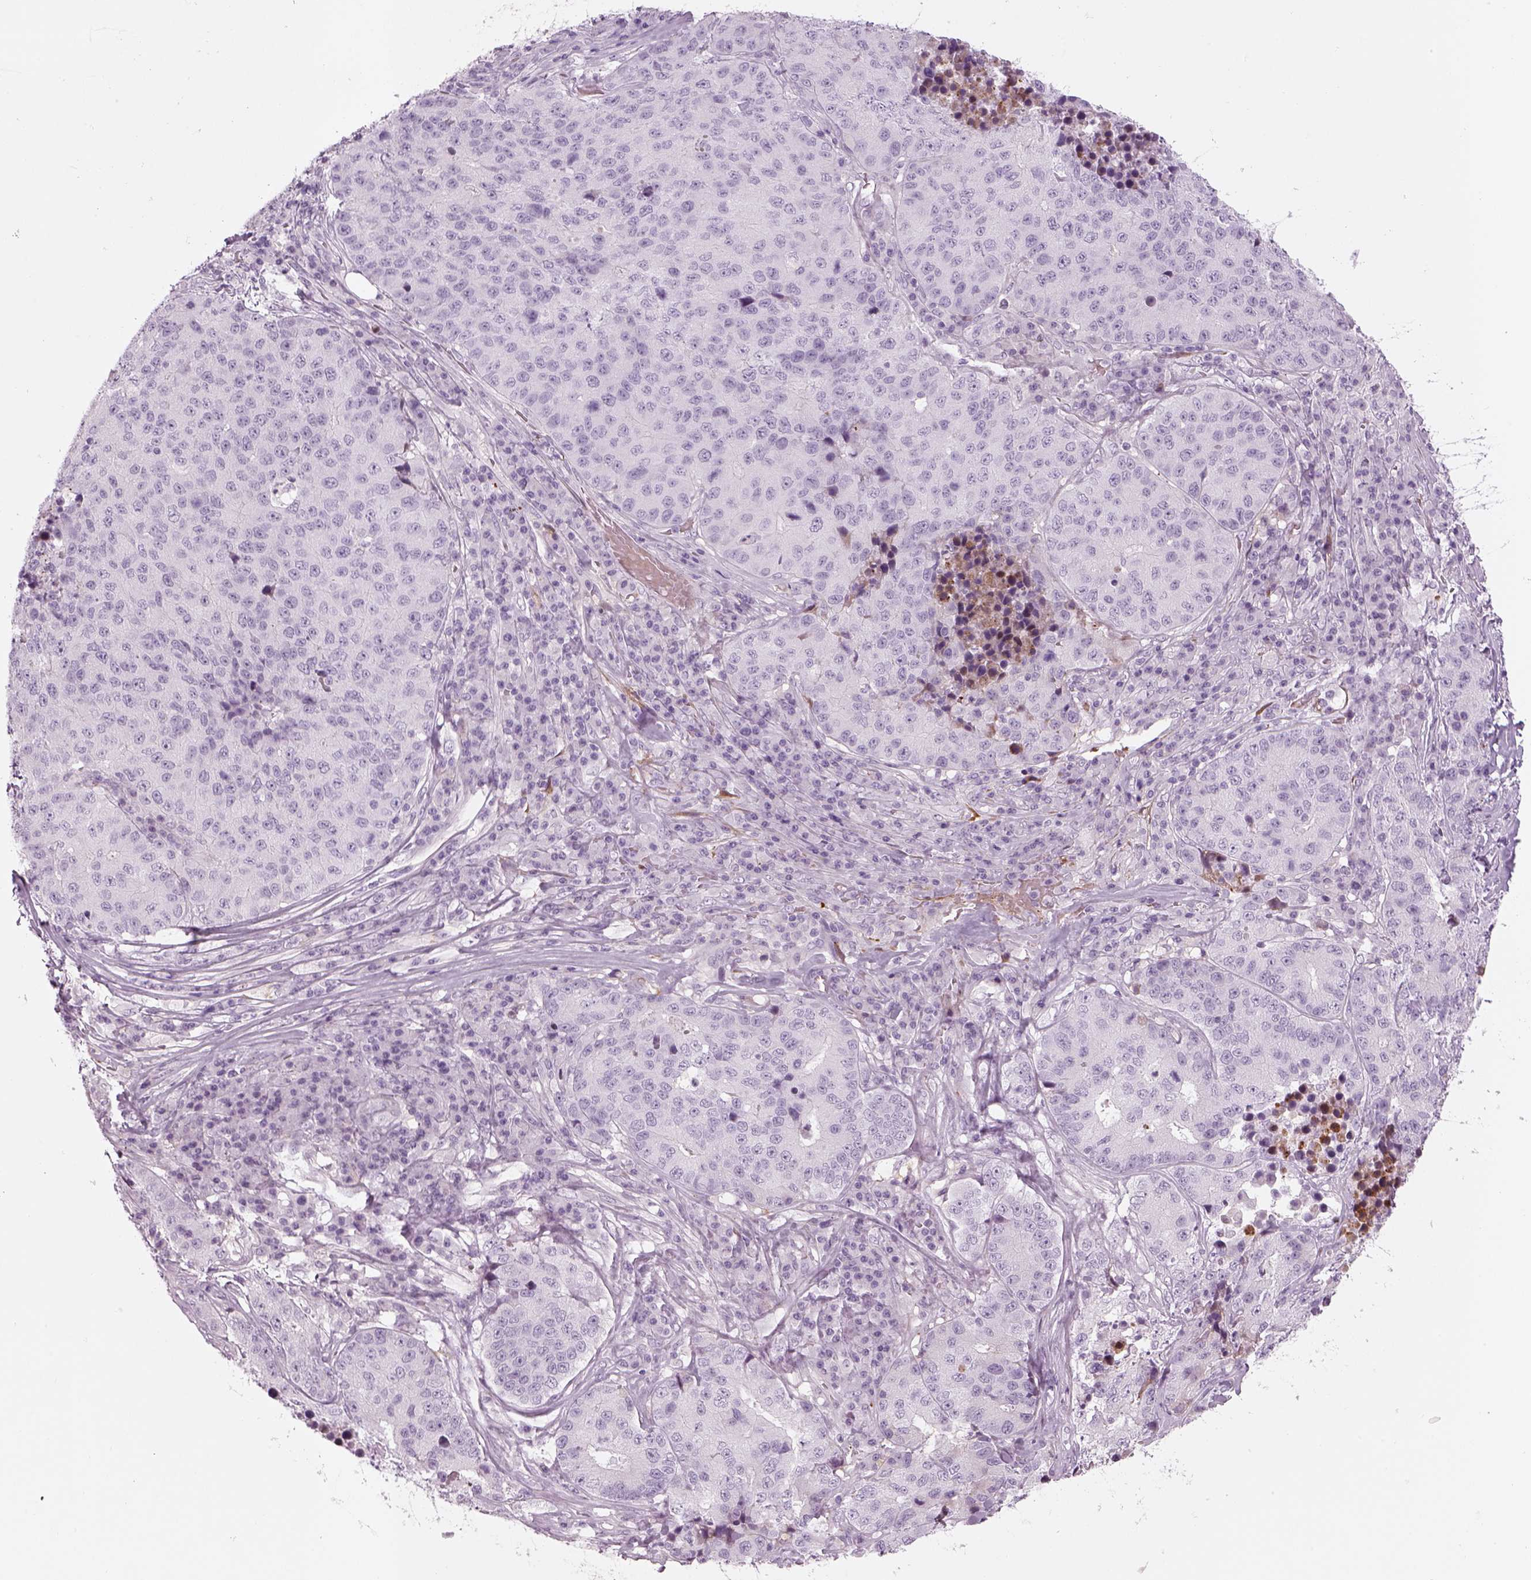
{"staining": {"intensity": "negative", "quantity": "none", "location": "none"}, "tissue": "stomach cancer", "cell_type": "Tumor cells", "image_type": "cancer", "snomed": [{"axis": "morphology", "description": "Adenocarcinoma, NOS"}, {"axis": "topography", "description": "Stomach"}], "caption": "This is an immunohistochemistry (IHC) histopathology image of human stomach cancer (adenocarcinoma). There is no positivity in tumor cells.", "gene": "PABPC1L2B", "patient": {"sex": "male", "age": 71}}